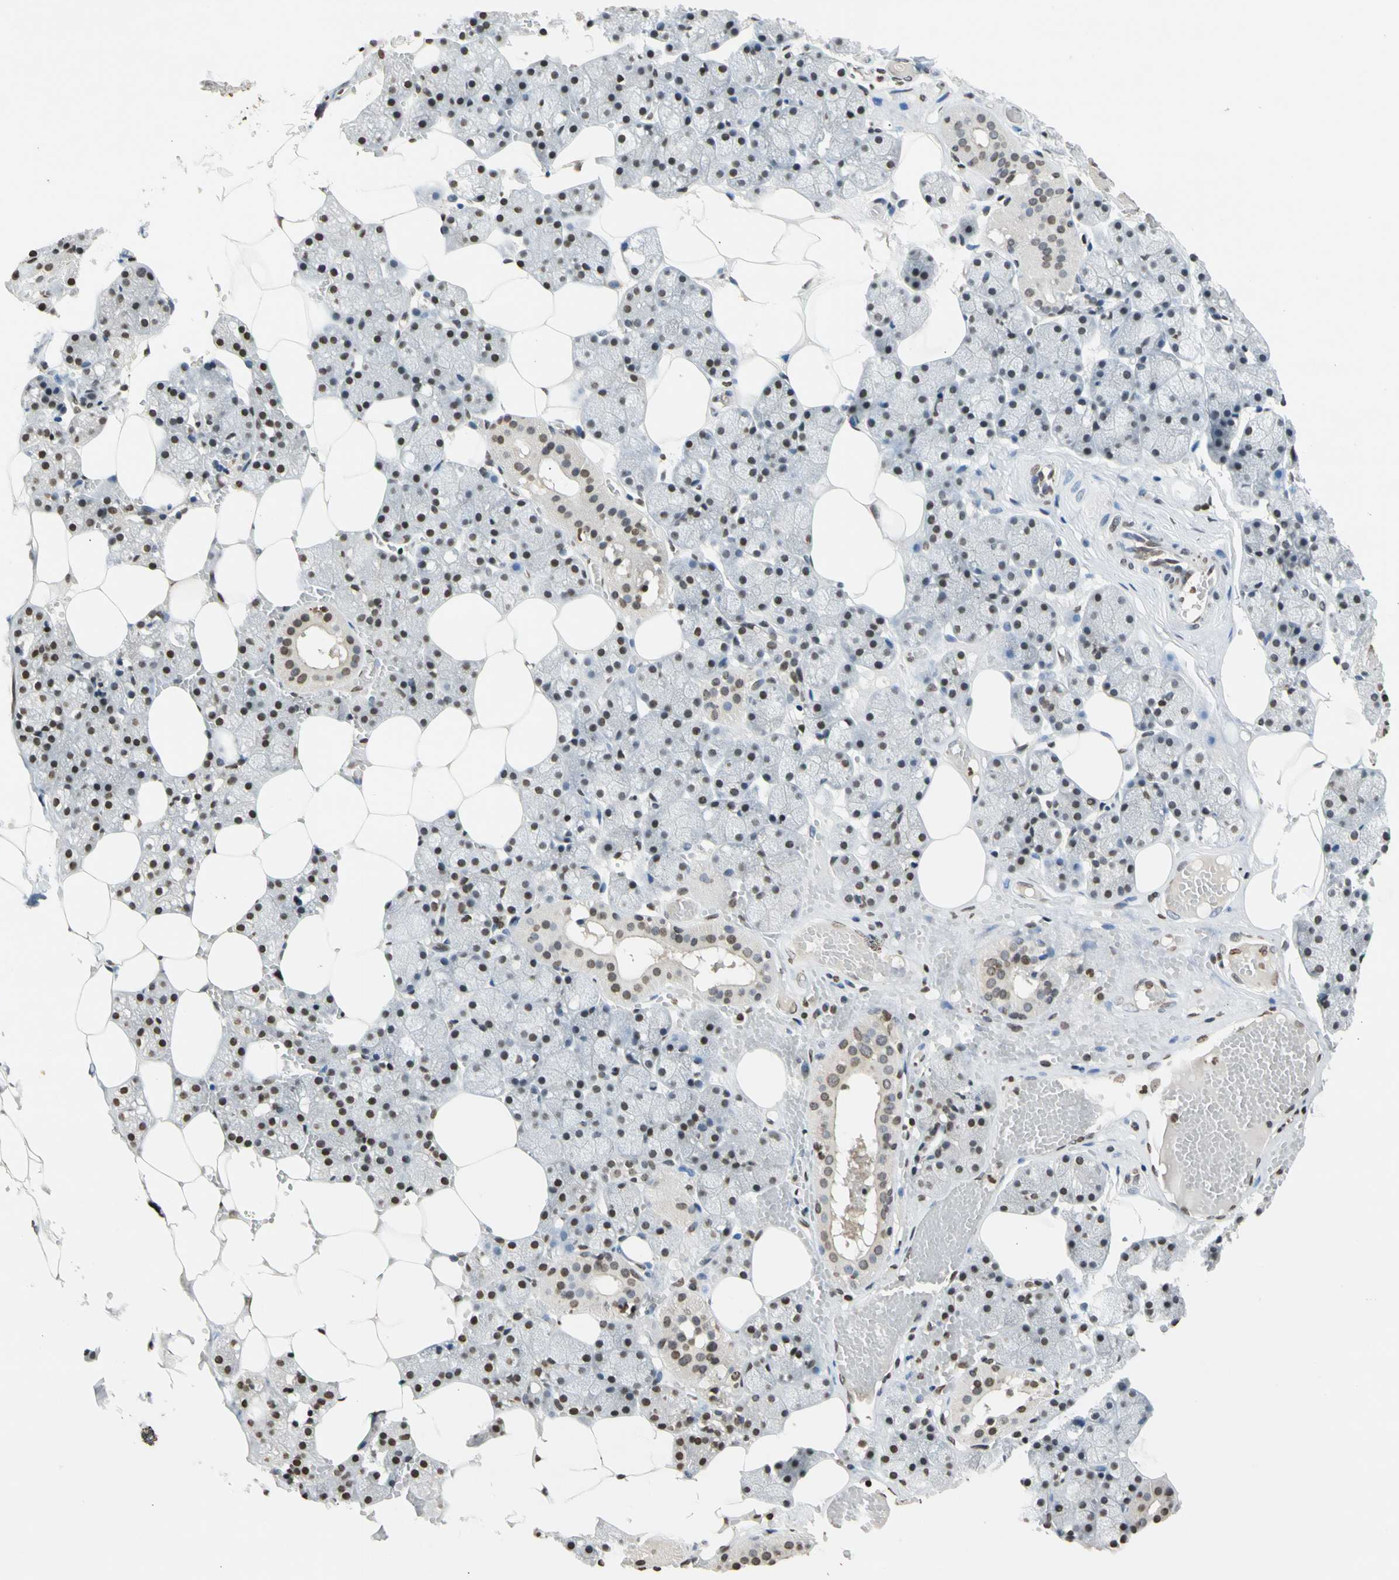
{"staining": {"intensity": "weak", "quantity": "25%-75%", "location": "cytoplasmic/membranous,nuclear"}, "tissue": "salivary gland", "cell_type": "Glandular cells", "image_type": "normal", "snomed": [{"axis": "morphology", "description": "Normal tissue, NOS"}, {"axis": "topography", "description": "Salivary gland"}], "caption": "The micrograph reveals a brown stain indicating the presence of a protein in the cytoplasmic/membranous,nuclear of glandular cells in salivary gland.", "gene": "GPX4", "patient": {"sex": "male", "age": 62}}